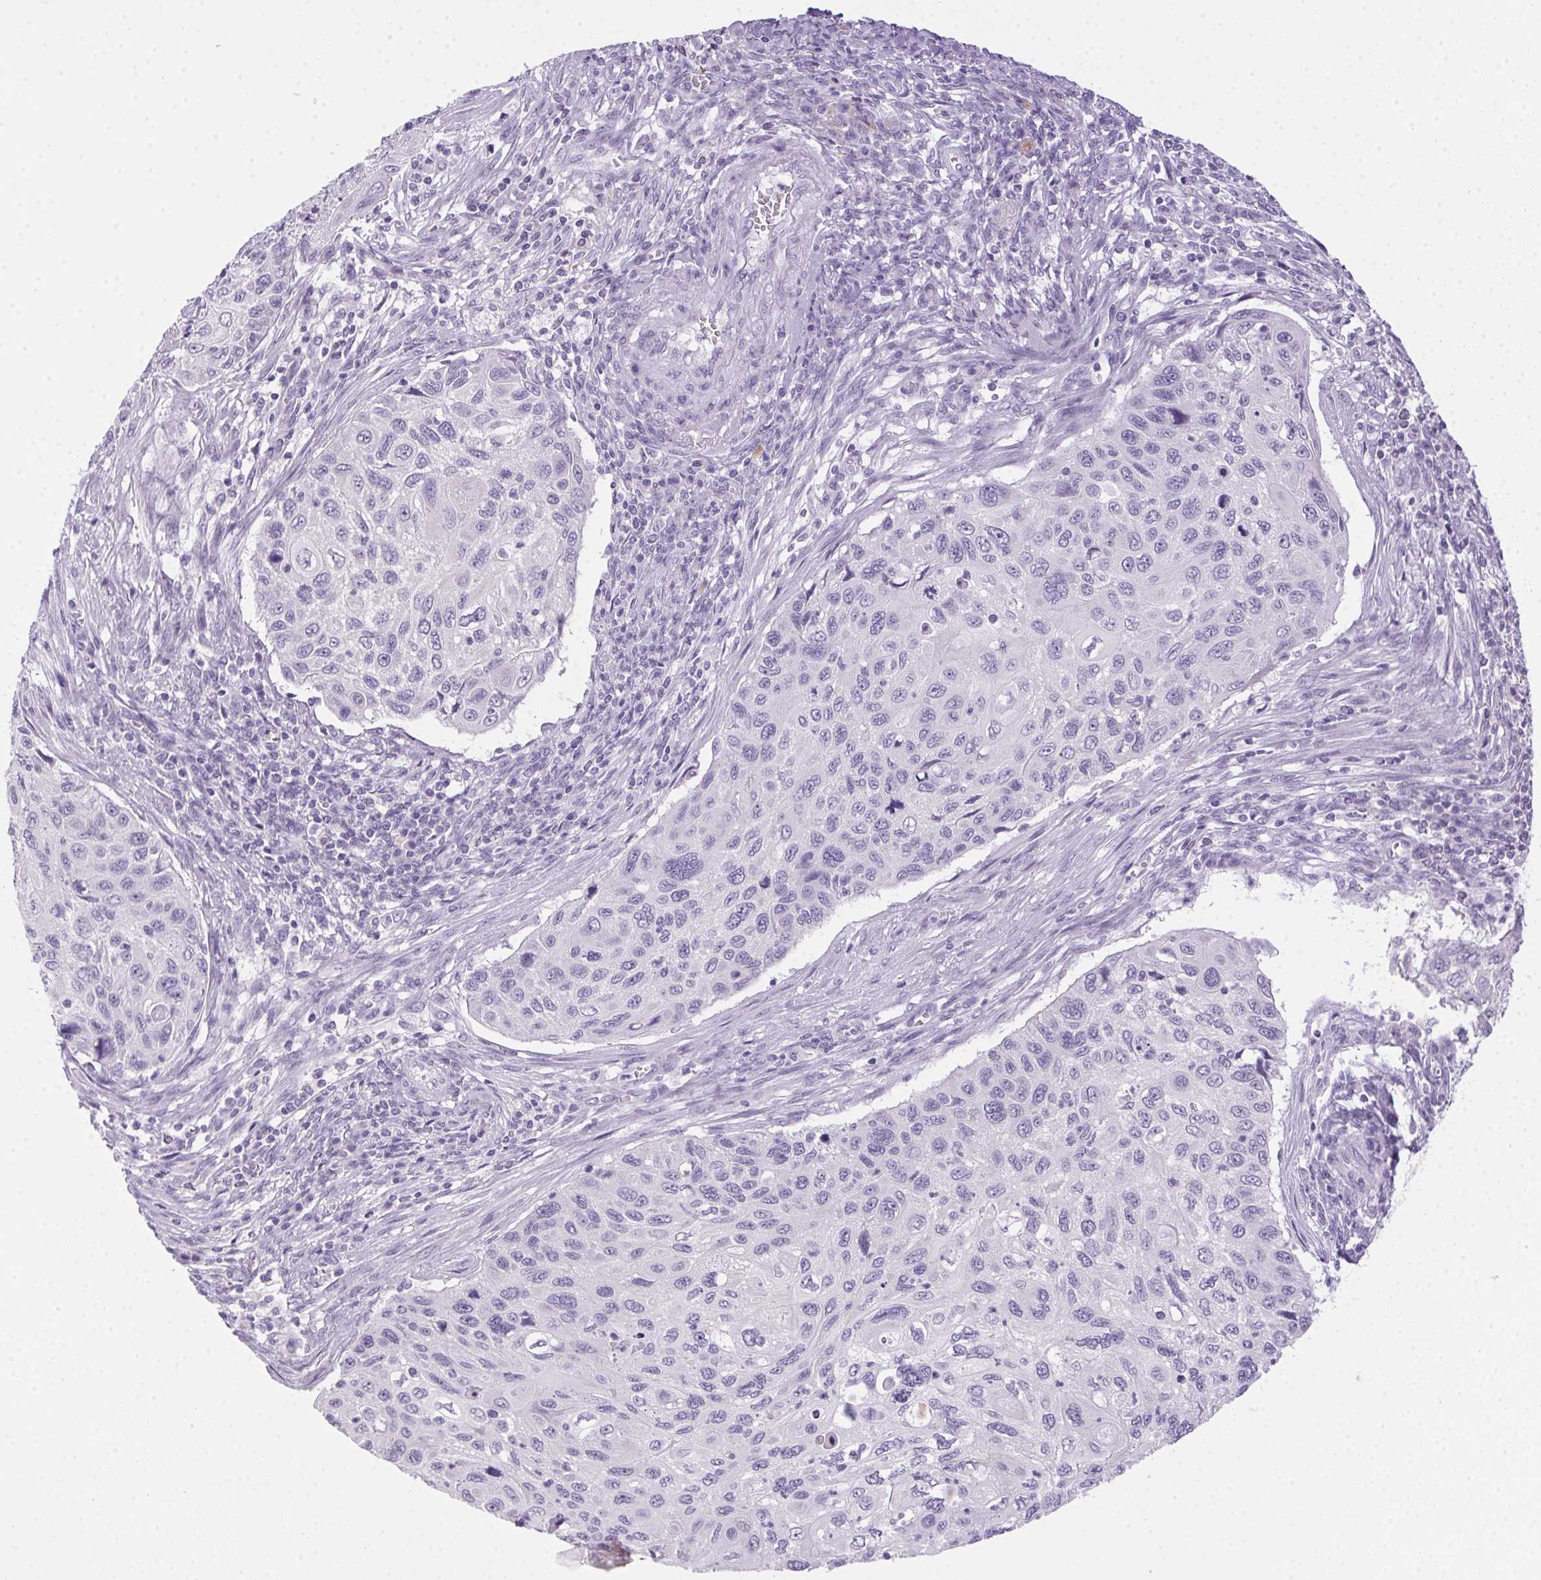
{"staining": {"intensity": "negative", "quantity": "none", "location": "none"}, "tissue": "cervical cancer", "cell_type": "Tumor cells", "image_type": "cancer", "snomed": [{"axis": "morphology", "description": "Squamous cell carcinoma, NOS"}, {"axis": "topography", "description": "Cervix"}], "caption": "IHC micrograph of human cervical squamous cell carcinoma stained for a protein (brown), which exhibits no expression in tumor cells.", "gene": "POPDC2", "patient": {"sex": "female", "age": 70}}